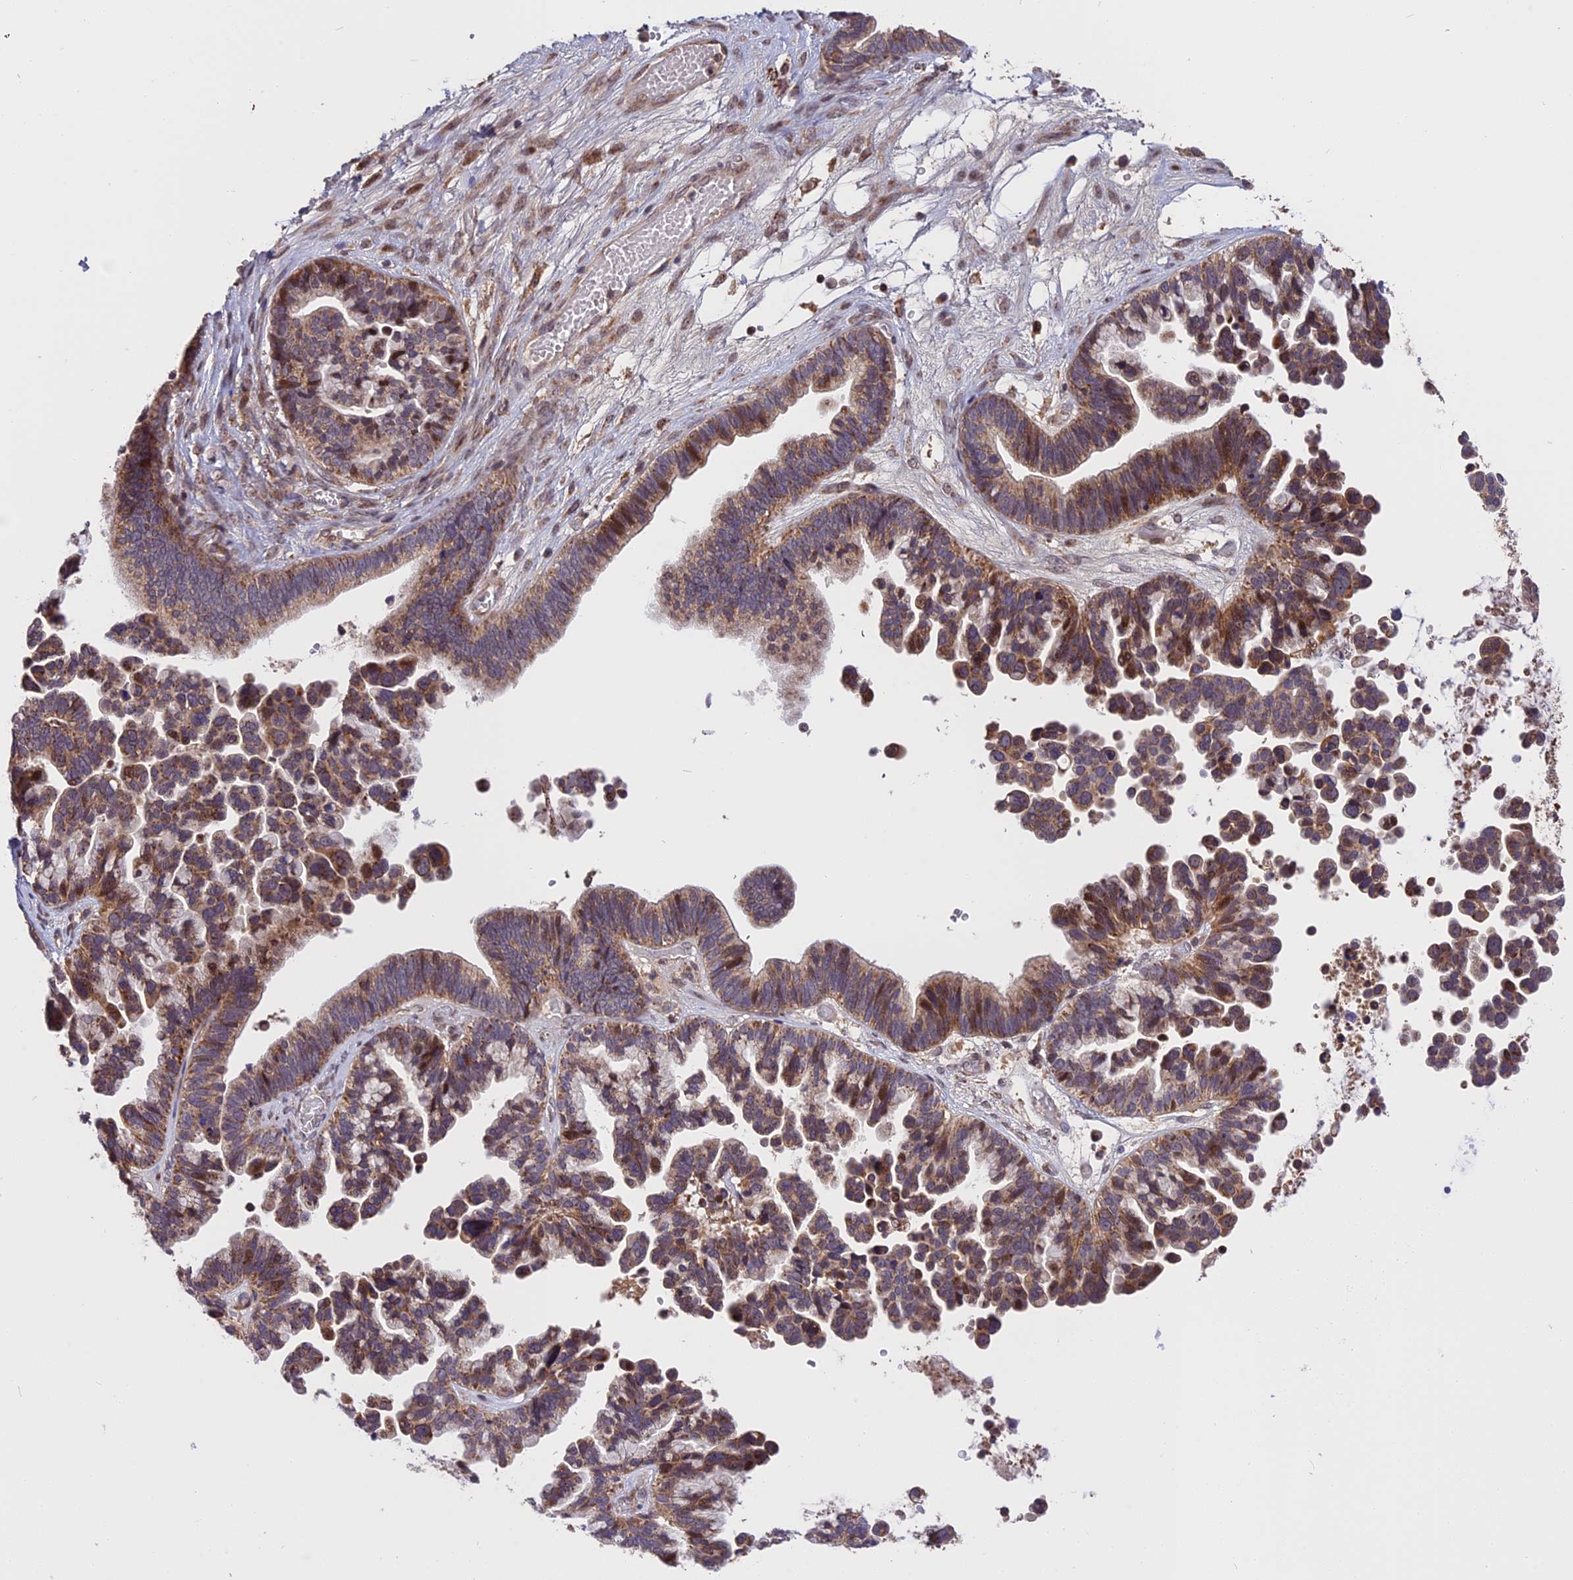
{"staining": {"intensity": "moderate", "quantity": ">75%", "location": "cytoplasmic/membranous,nuclear"}, "tissue": "ovarian cancer", "cell_type": "Tumor cells", "image_type": "cancer", "snomed": [{"axis": "morphology", "description": "Cystadenocarcinoma, serous, NOS"}, {"axis": "topography", "description": "Ovary"}], "caption": "Immunohistochemical staining of human ovarian cancer demonstrates moderate cytoplasmic/membranous and nuclear protein positivity in approximately >75% of tumor cells.", "gene": "RERGL", "patient": {"sex": "female", "age": 56}}